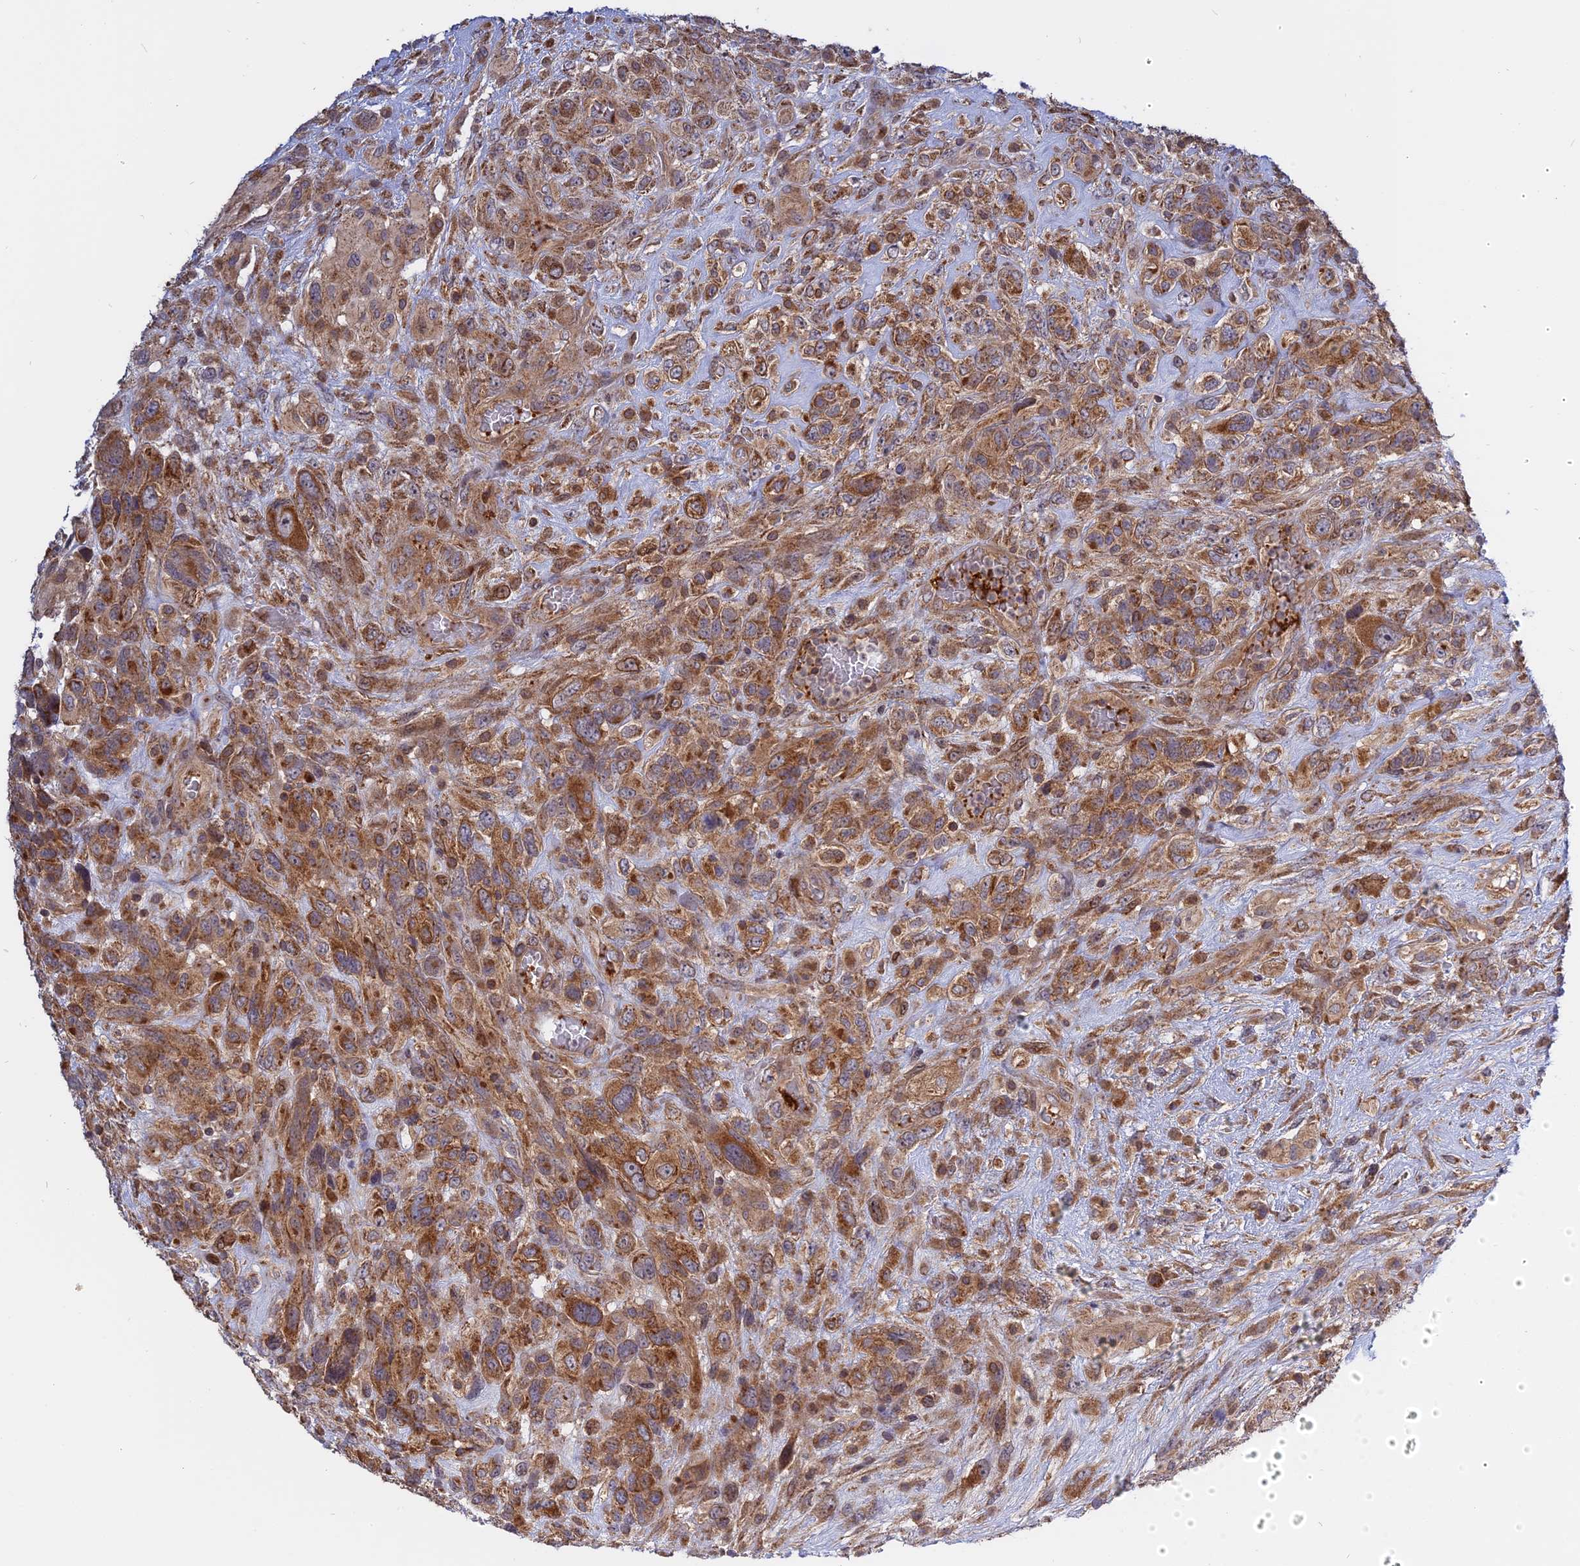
{"staining": {"intensity": "moderate", "quantity": ">75%", "location": "cytoplasmic/membranous"}, "tissue": "glioma", "cell_type": "Tumor cells", "image_type": "cancer", "snomed": [{"axis": "morphology", "description": "Glioma, malignant, High grade"}, {"axis": "topography", "description": "Brain"}], "caption": "IHC (DAB (3,3'-diaminobenzidine)) staining of human high-grade glioma (malignant) shows moderate cytoplasmic/membranous protein staining in approximately >75% of tumor cells.", "gene": "IL21R", "patient": {"sex": "male", "age": 61}}